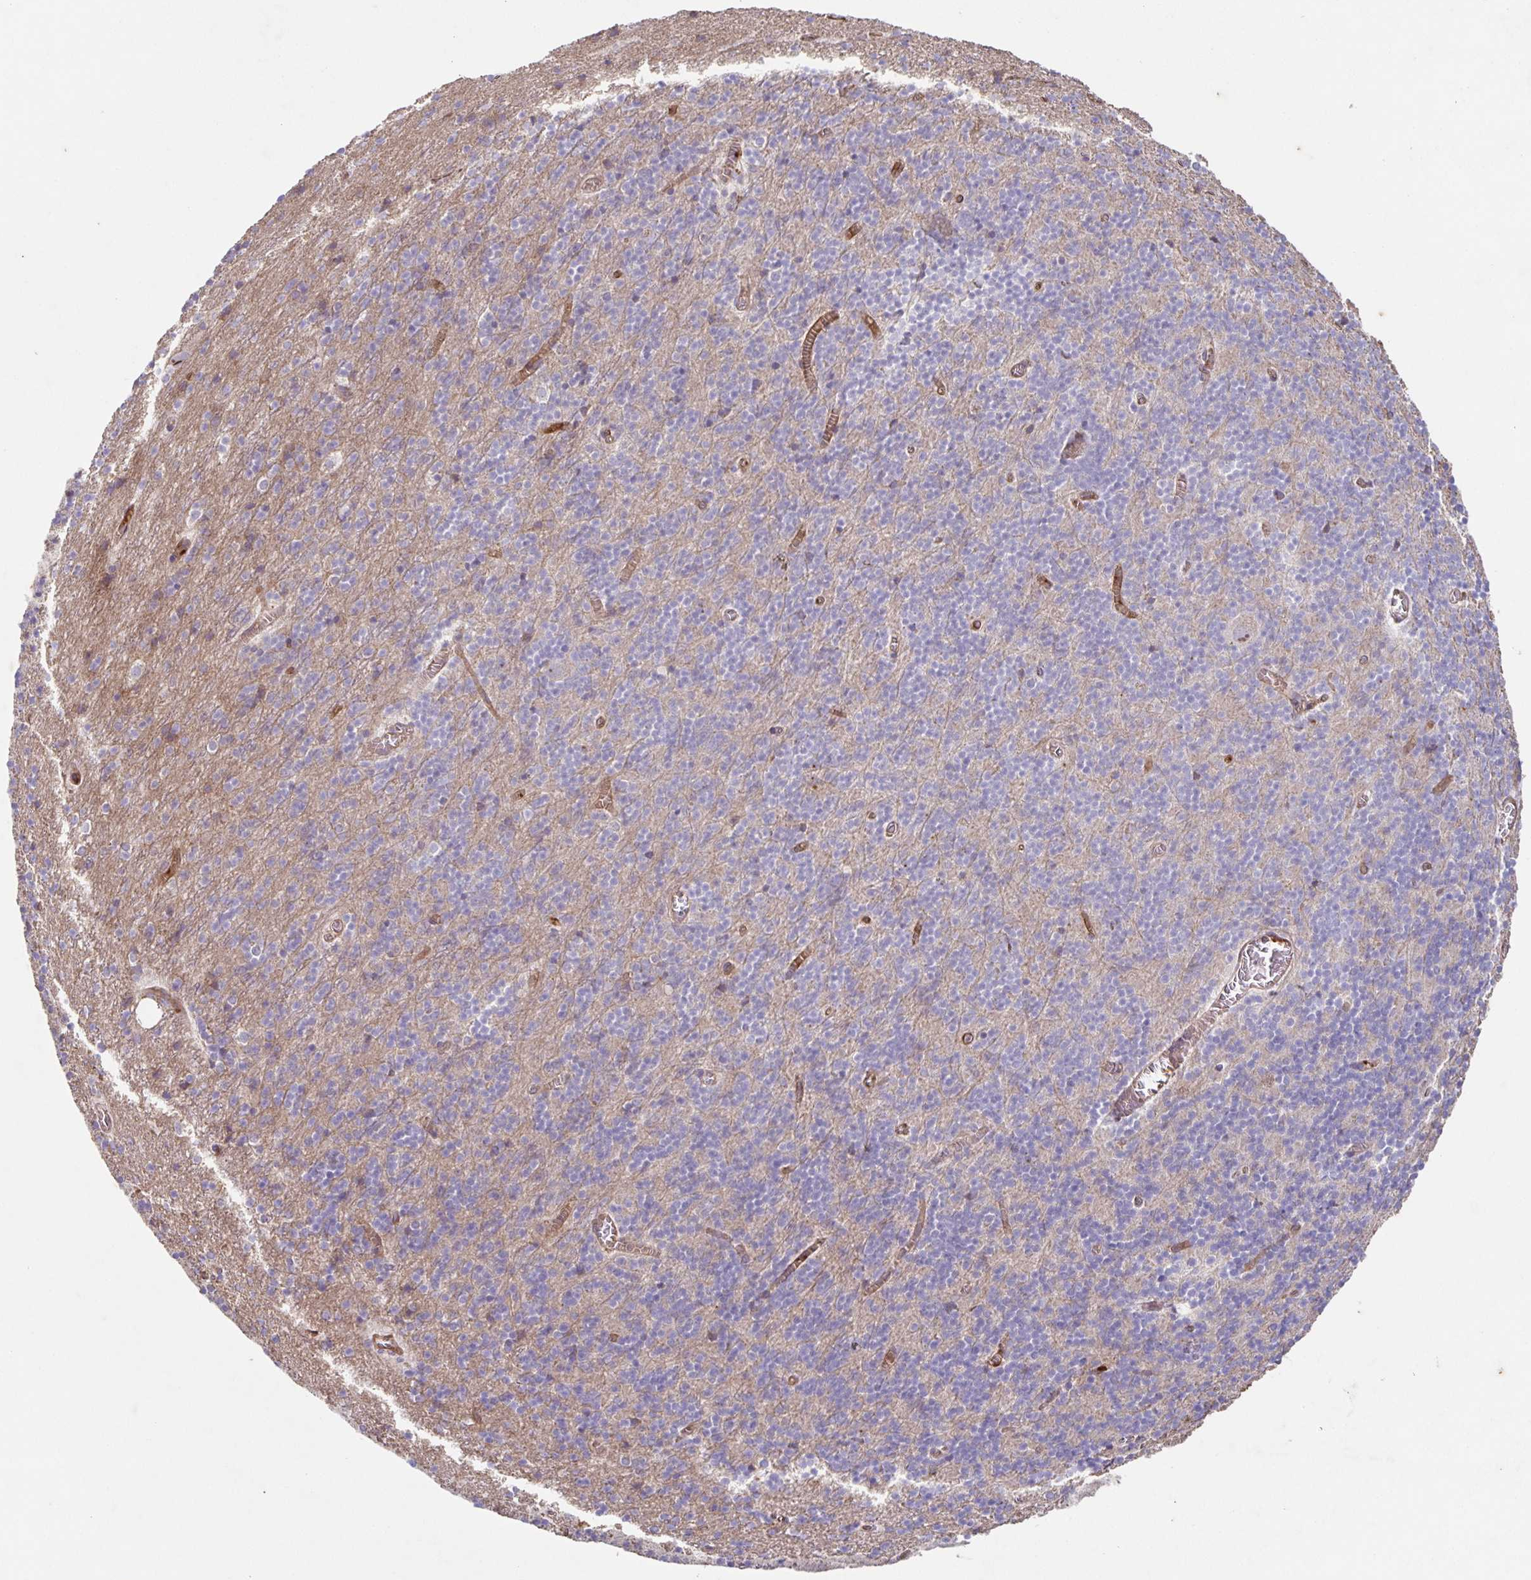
{"staining": {"intensity": "negative", "quantity": "none", "location": "none"}, "tissue": "cerebellum", "cell_type": "Cells in granular layer", "image_type": "normal", "snomed": [{"axis": "morphology", "description": "Normal tissue, NOS"}, {"axis": "topography", "description": "Cerebellum"}], "caption": "DAB immunohistochemical staining of unremarkable human cerebellum shows no significant staining in cells in granular layer. (DAB (3,3'-diaminobenzidine) immunohistochemistry (IHC) visualized using brightfield microscopy, high magnification).", "gene": "ITGA2", "patient": {"sex": "male", "age": 70}}